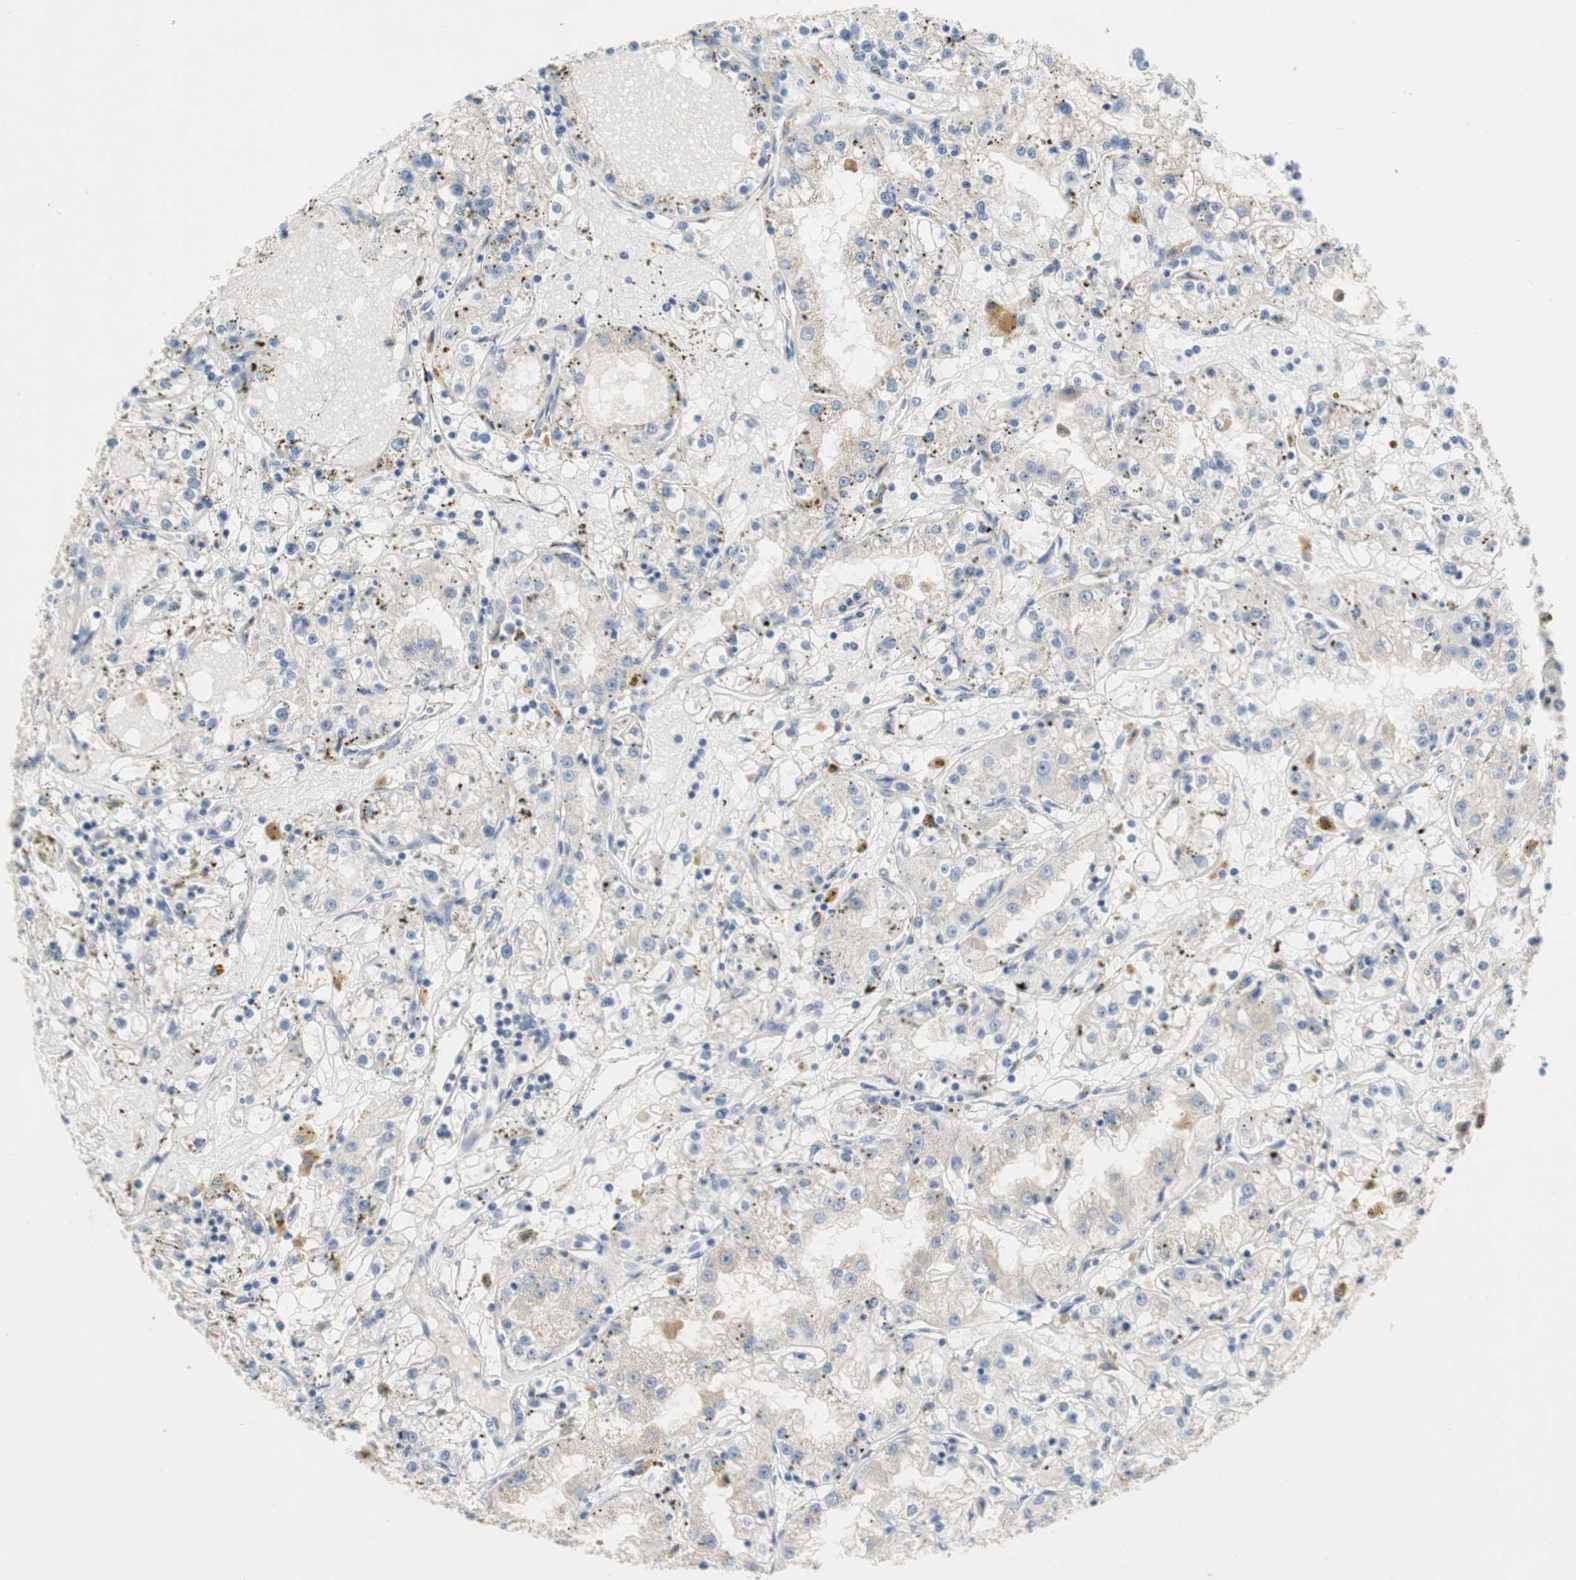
{"staining": {"intensity": "negative", "quantity": "none", "location": "none"}, "tissue": "renal cancer", "cell_type": "Tumor cells", "image_type": "cancer", "snomed": [{"axis": "morphology", "description": "Adenocarcinoma, NOS"}, {"axis": "topography", "description": "Kidney"}], "caption": "A photomicrograph of renal cancer stained for a protein exhibits no brown staining in tumor cells.", "gene": "RELB", "patient": {"sex": "male", "age": 56}}